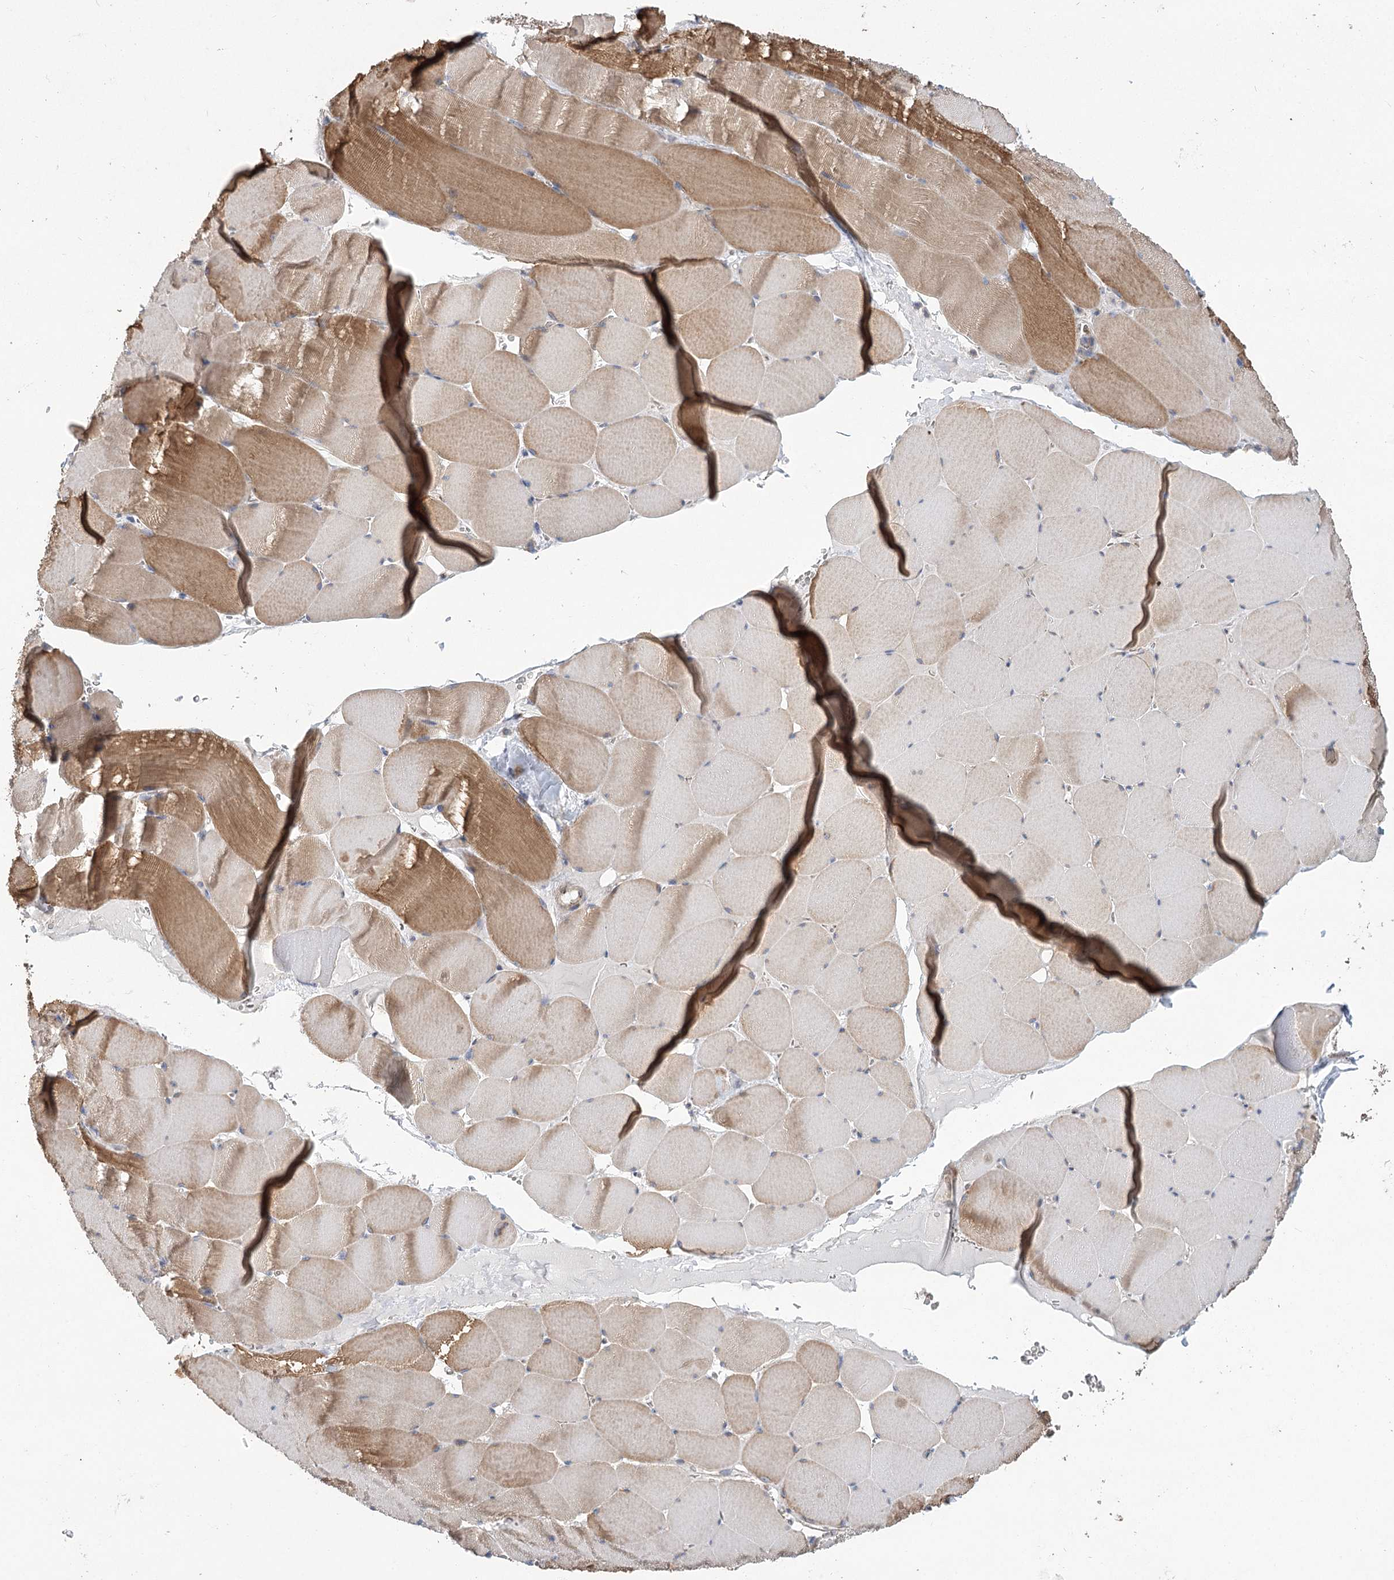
{"staining": {"intensity": "moderate", "quantity": "25%-75%", "location": "cytoplasmic/membranous"}, "tissue": "skeletal muscle", "cell_type": "Myocytes", "image_type": "normal", "snomed": [{"axis": "morphology", "description": "Normal tissue, NOS"}, {"axis": "topography", "description": "Skeletal muscle"}], "caption": "Immunohistochemical staining of normal human skeletal muscle displays moderate cytoplasmic/membranous protein expression in approximately 25%-75% of myocytes.", "gene": "RANBP3L", "patient": {"sex": "male", "age": 62}}